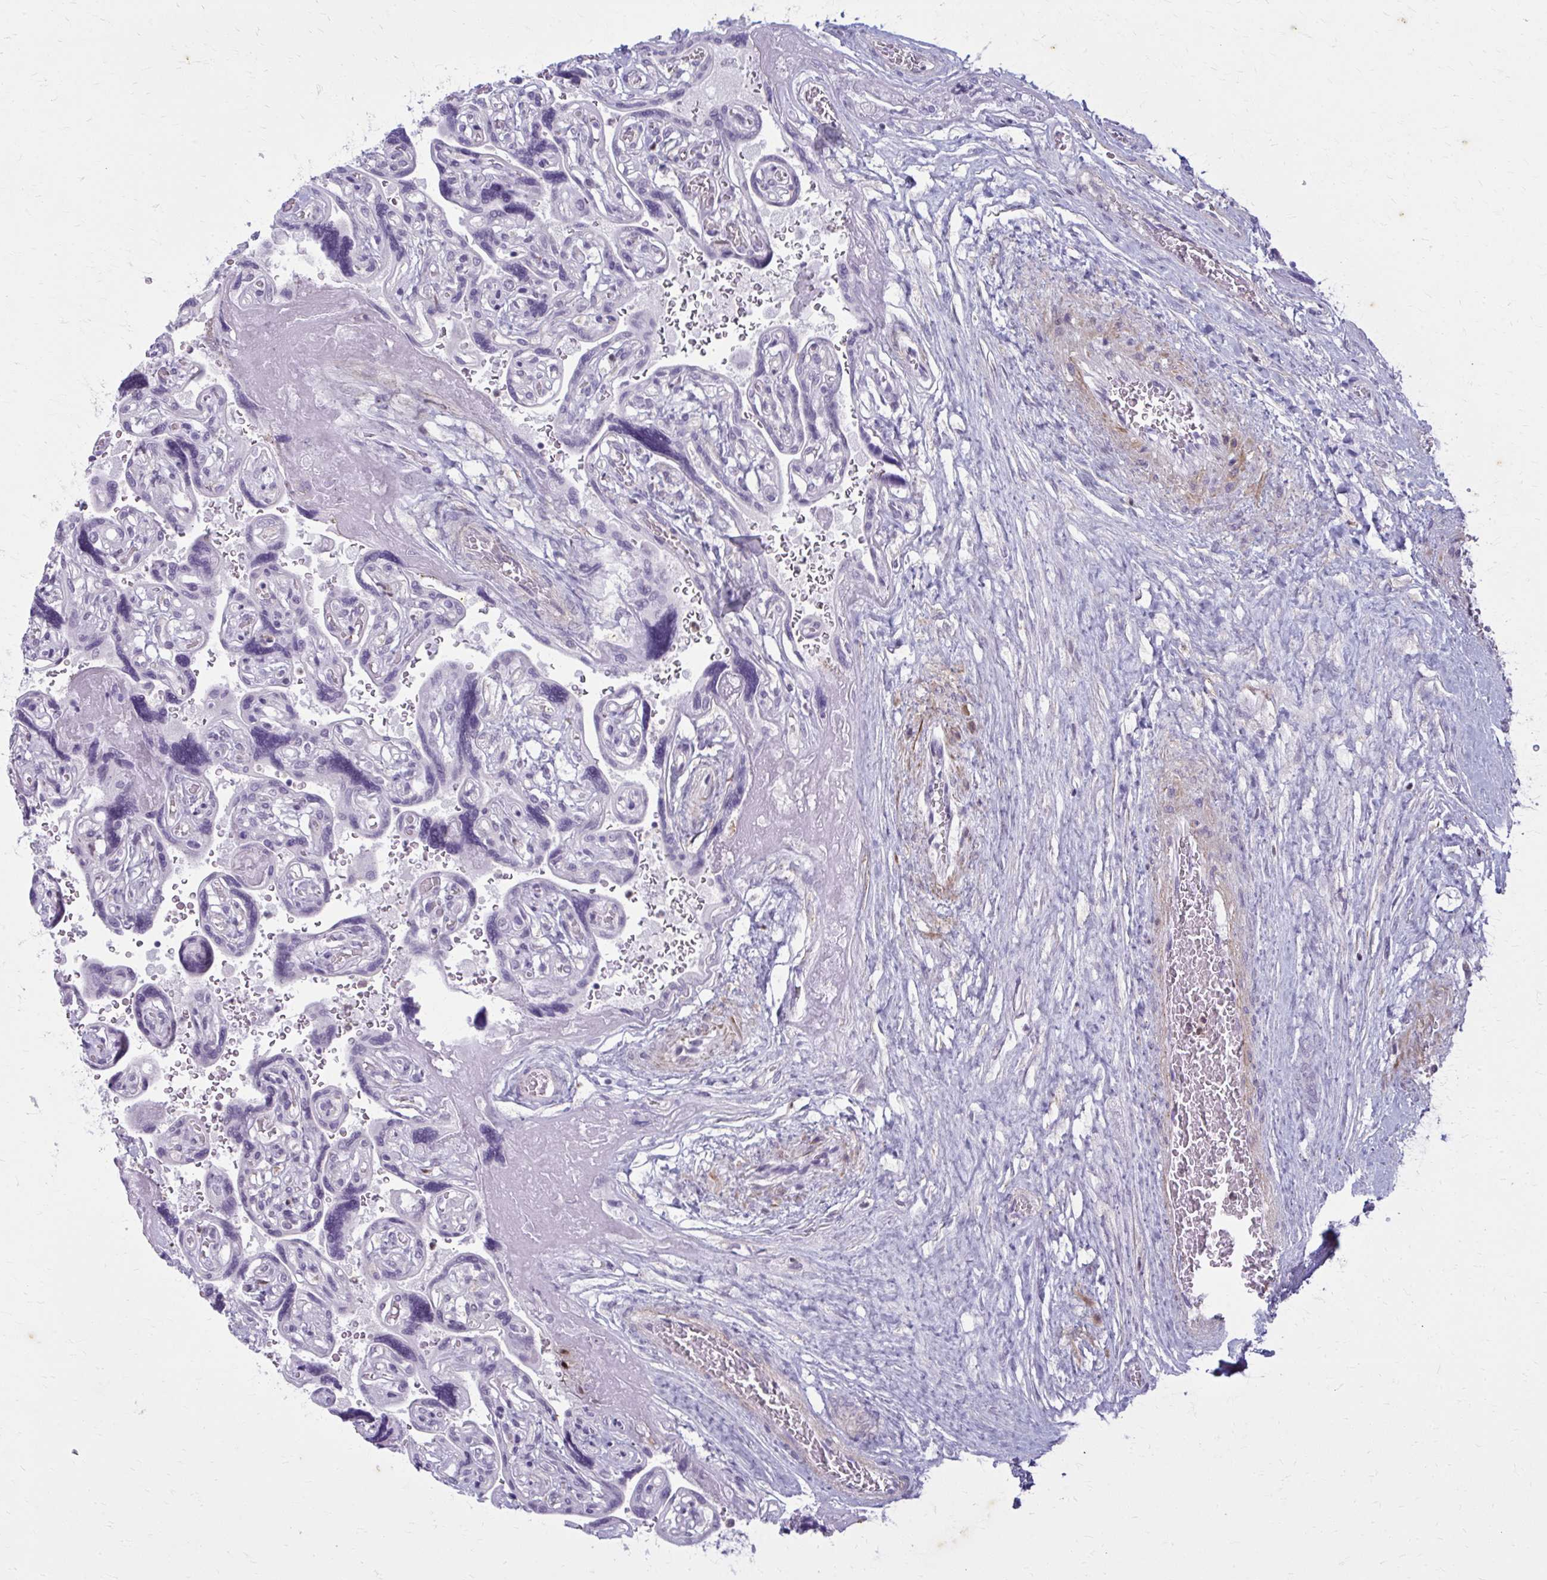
{"staining": {"intensity": "moderate", "quantity": ">75%", "location": "cytoplasmic/membranous"}, "tissue": "placenta", "cell_type": "Decidual cells", "image_type": "normal", "snomed": [{"axis": "morphology", "description": "Normal tissue, NOS"}, {"axis": "topography", "description": "Placenta"}], "caption": "The immunohistochemical stain labels moderate cytoplasmic/membranous staining in decidual cells of unremarkable placenta. (DAB IHC, brown staining for protein, blue staining for nuclei).", "gene": "CARD9", "patient": {"sex": "female", "age": 32}}